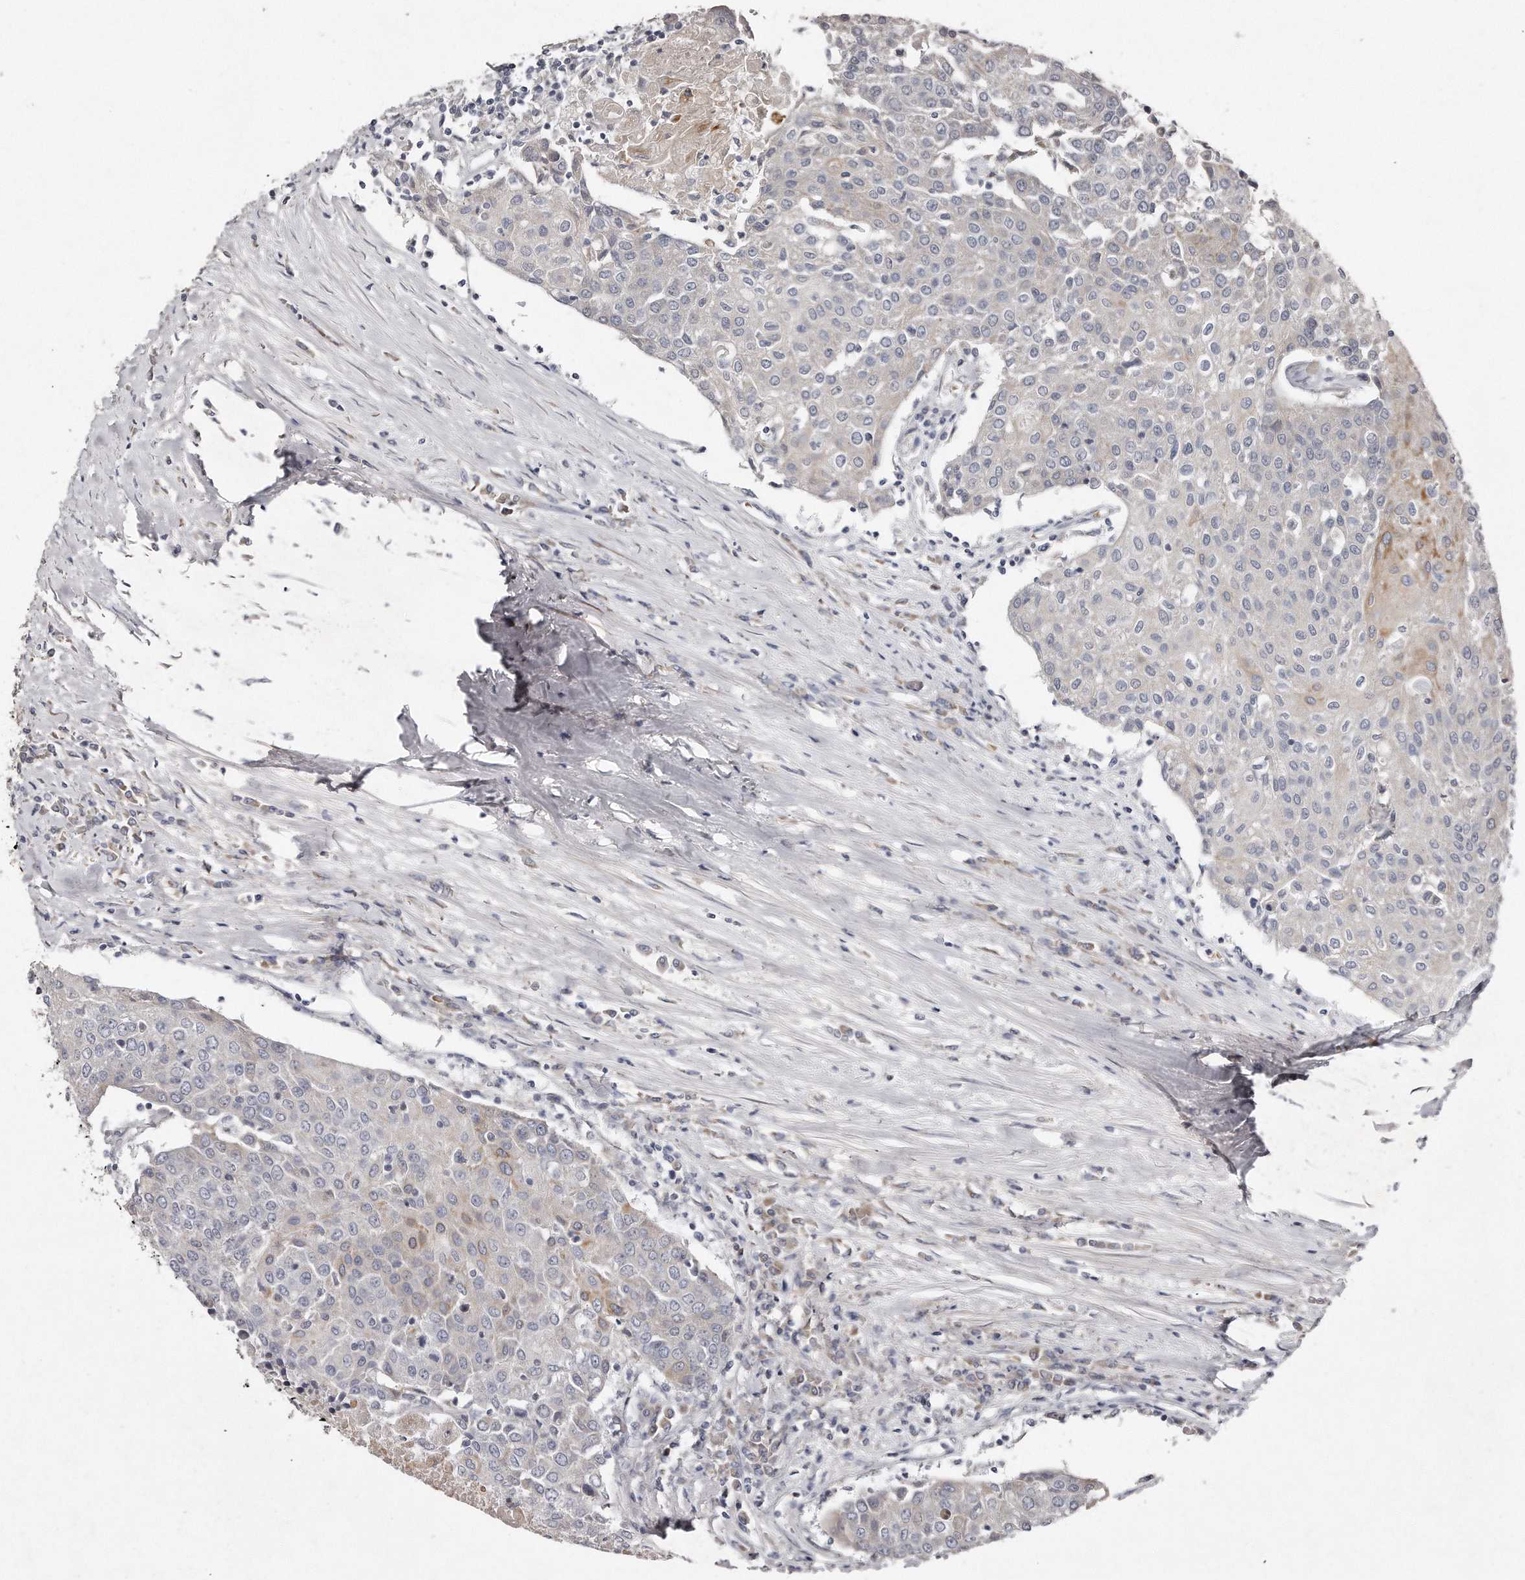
{"staining": {"intensity": "negative", "quantity": "none", "location": "none"}, "tissue": "urothelial cancer", "cell_type": "Tumor cells", "image_type": "cancer", "snomed": [{"axis": "morphology", "description": "Urothelial carcinoma, High grade"}, {"axis": "topography", "description": "Urinary bladder"}], "caption": "Tumor cells show no significant staining in urothelial cancer.", "gene": "TECR", "patient": {"sex": "female", "age": 85}}